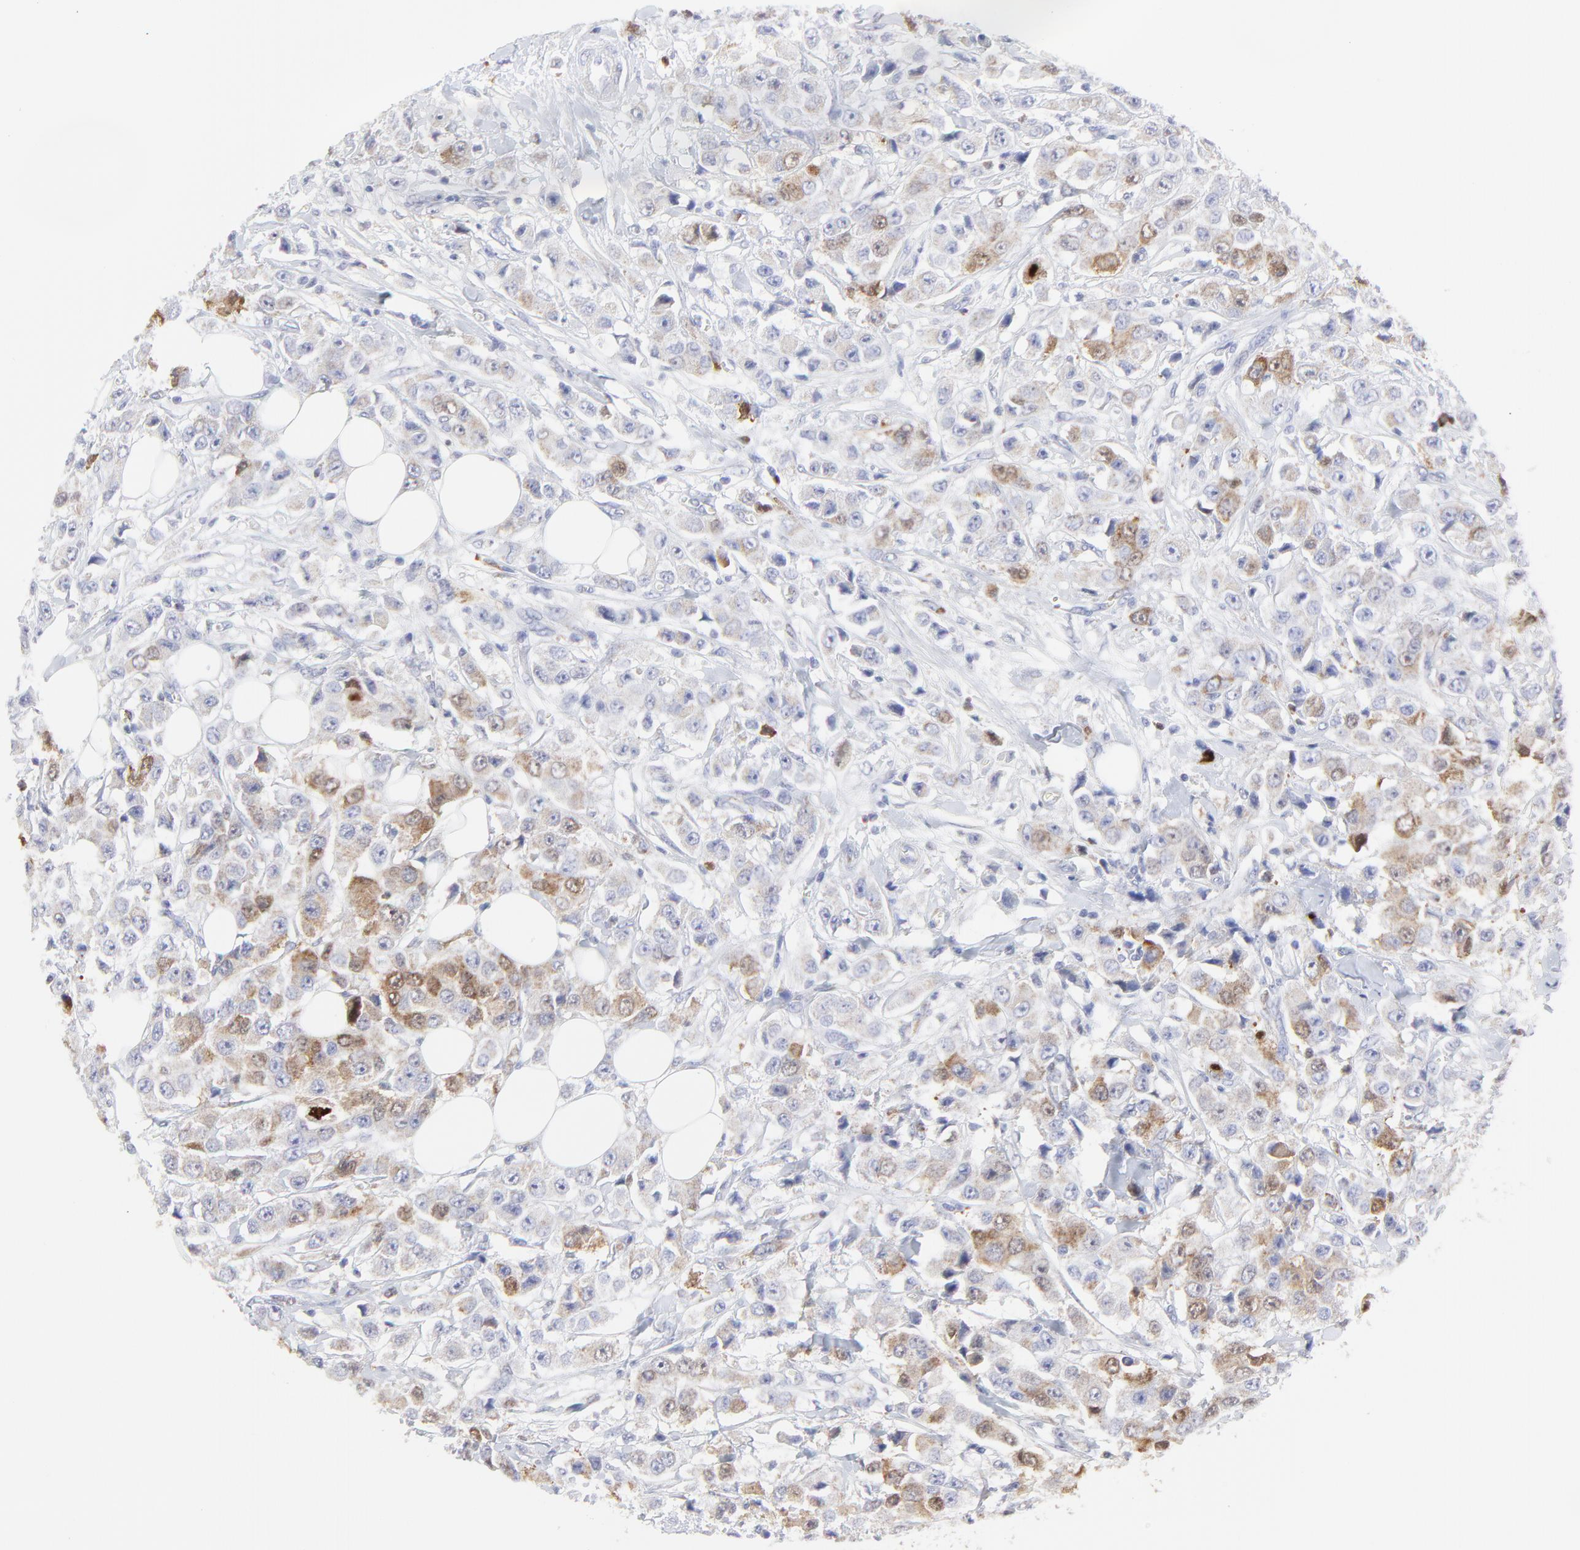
{"staining": {"intensity": "moderate", "quantity": "25%-75%", "location": "cytoplasmic/membranous"}, "tissue": "breast cancer", "cell_type": "Tumor cells", "image_type": "cancer", "snomed": [{"axis": "morphology", "description": "Duct carcinoma"}, {"axis": "topography", "description": "Breast"}], "caption": "Immunohistochemistry (IHC) of intraductal carcinoma (breast) reveals medium levels of moderate cytoplasmic/membranous positivity in about 25%-75% of tumor cells.", "gene": "NCAPH", "patient": {"sex": "female", "age": 58}}